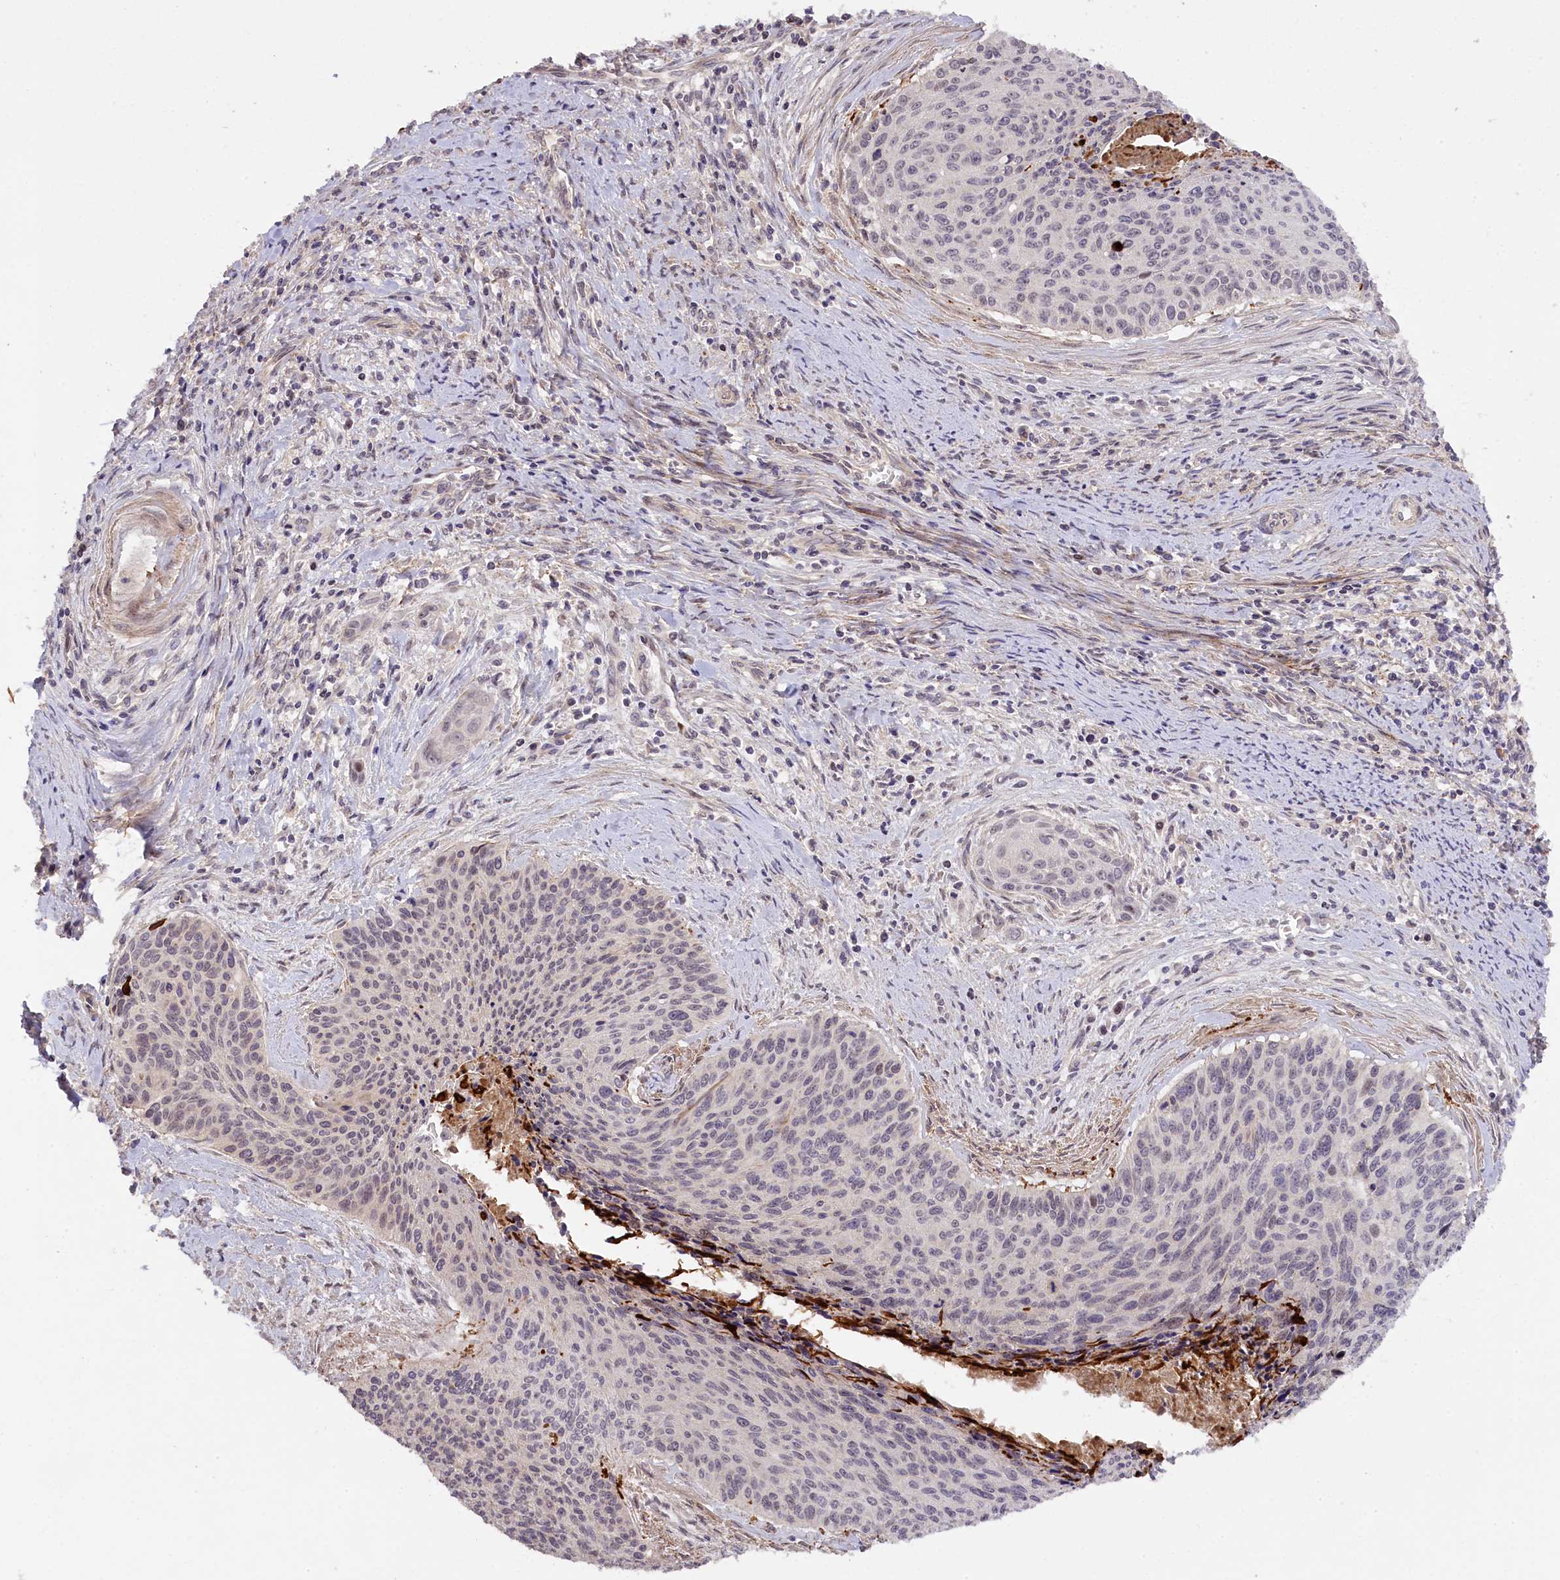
{"staining": {"intensity": "negative", "quantity": "none", "location": "none"}, "tissue": "cervical cancer", "cell_type": "Tumor cells", "image_type": "cancer", "snomed": [{"axis": "morphology", "description": "Squamous cell carcinoma, NOS"}, {"axis": "topography", "description": "Cervix"}], "caption": "DAB (3,3'-diaminobenzidine) immunohistochemical staining of cervical cancer (squamous cell carcinoma) displays no significant staining in tumor cells. (Brightfield microscopy of DAB IHC at high magnification).", "gene": "ZNF480", "patient": {"sex": "female", "age": 55}}